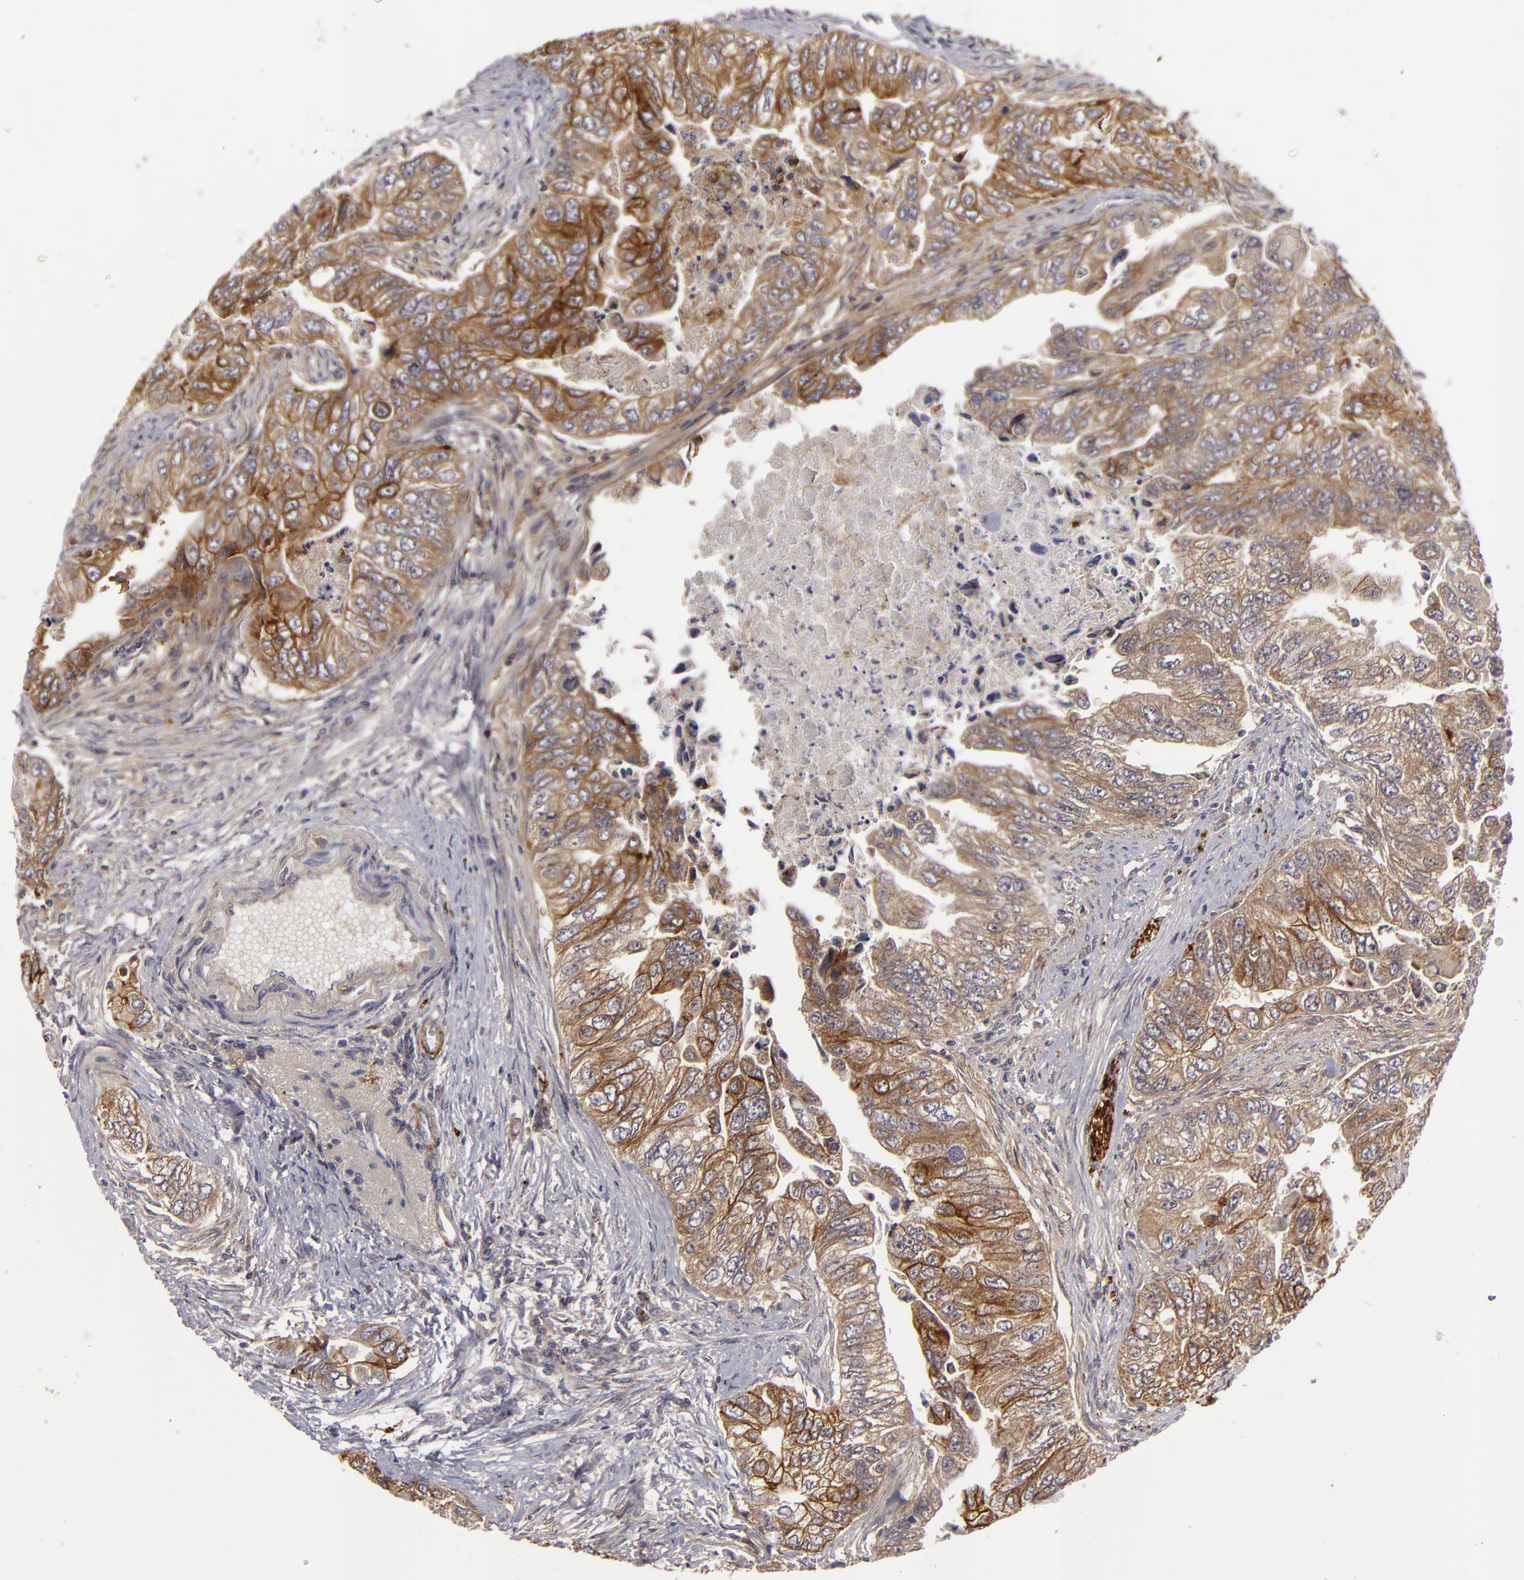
{"staining": {"intensity": "moderate", "quantity": "25%-75%", "location": "cytoplasmic/membranous"}, "tissue": "colorectal cancer", "cell_type": "Tumor cells", "image_type": "cancer", "snomed": [{"axis": "morphology", "description": "Adenocarcinoma, NOS"}, {"axis": "topography", "description": "Colon"}], "caption": "Immunohistochemistry staining of colorectal cancer, which displays medium levels of moderate cytoplasmic/membranous staining in approximately 25%-75% of tumor cells indicating moderate cytoplasmic/membranous protein staining. The staining was performed using DAB (brown) for protein detection and nuclei were counterstained in hematoxylin (blue).", "gene": "ALCAM", "patient": {"sex": "female", "age": 11}}